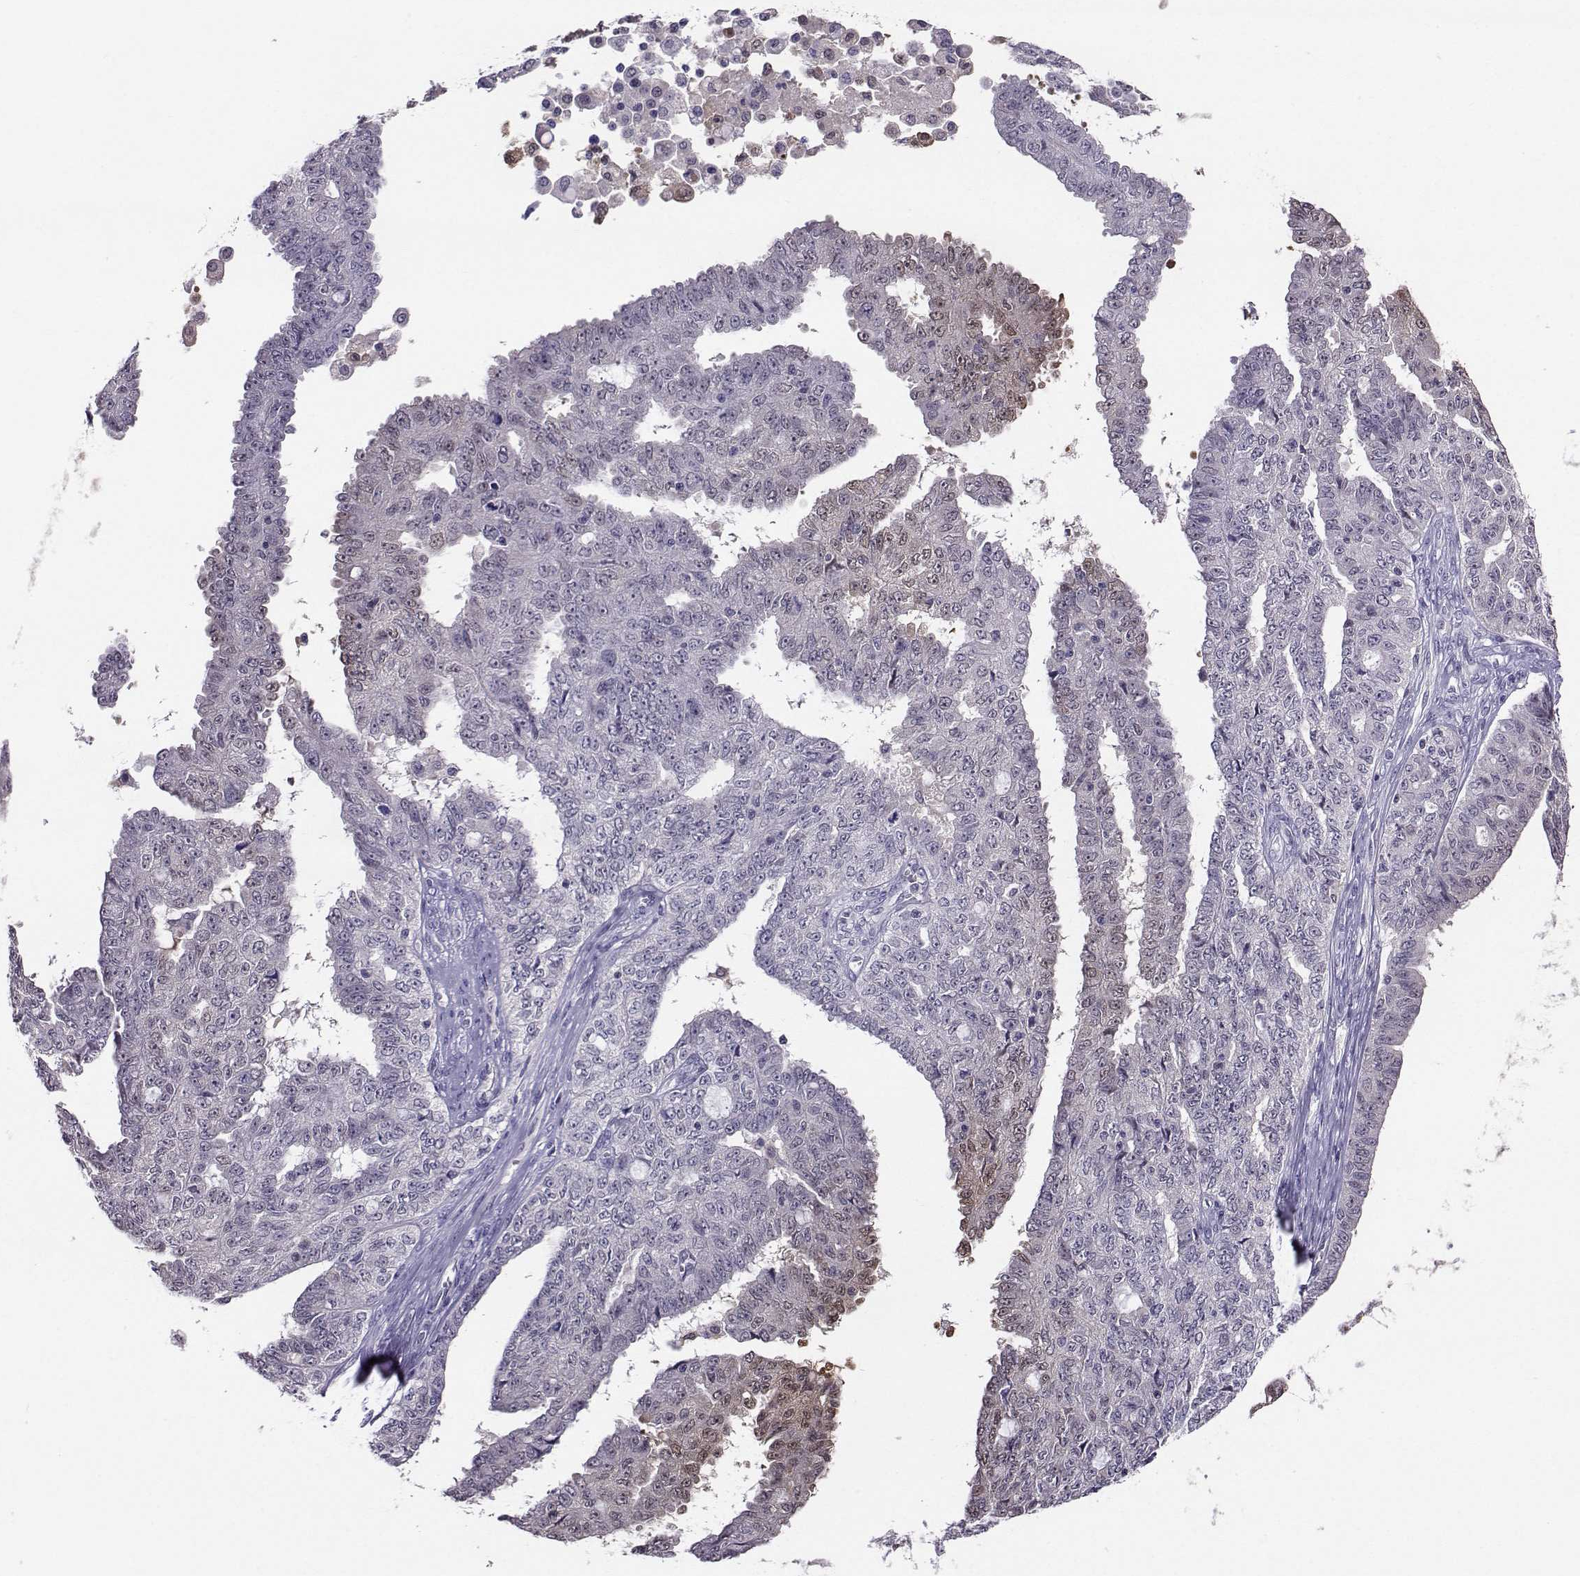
{"staining": {"intensity": "negative", "quantity": "none", "location": "none"}, "tissue": "ovarian cancer", "cell_type": "Tumor cells", "image_type": "cancer", "snomed": [{"axis": "morphology", "description": "Cystadenocarcinoma, serous, NOS"}, {"axis": "topography", "description": "Ovary"}], "caption": "IHC histopathology image of serous cystadenocarcinoma (ovarian) stained for a protein (brown), which demonstrates no positivity in tumor cells.", "gene": "PGK1", "patient": {"sex": "female", "age": 71}}